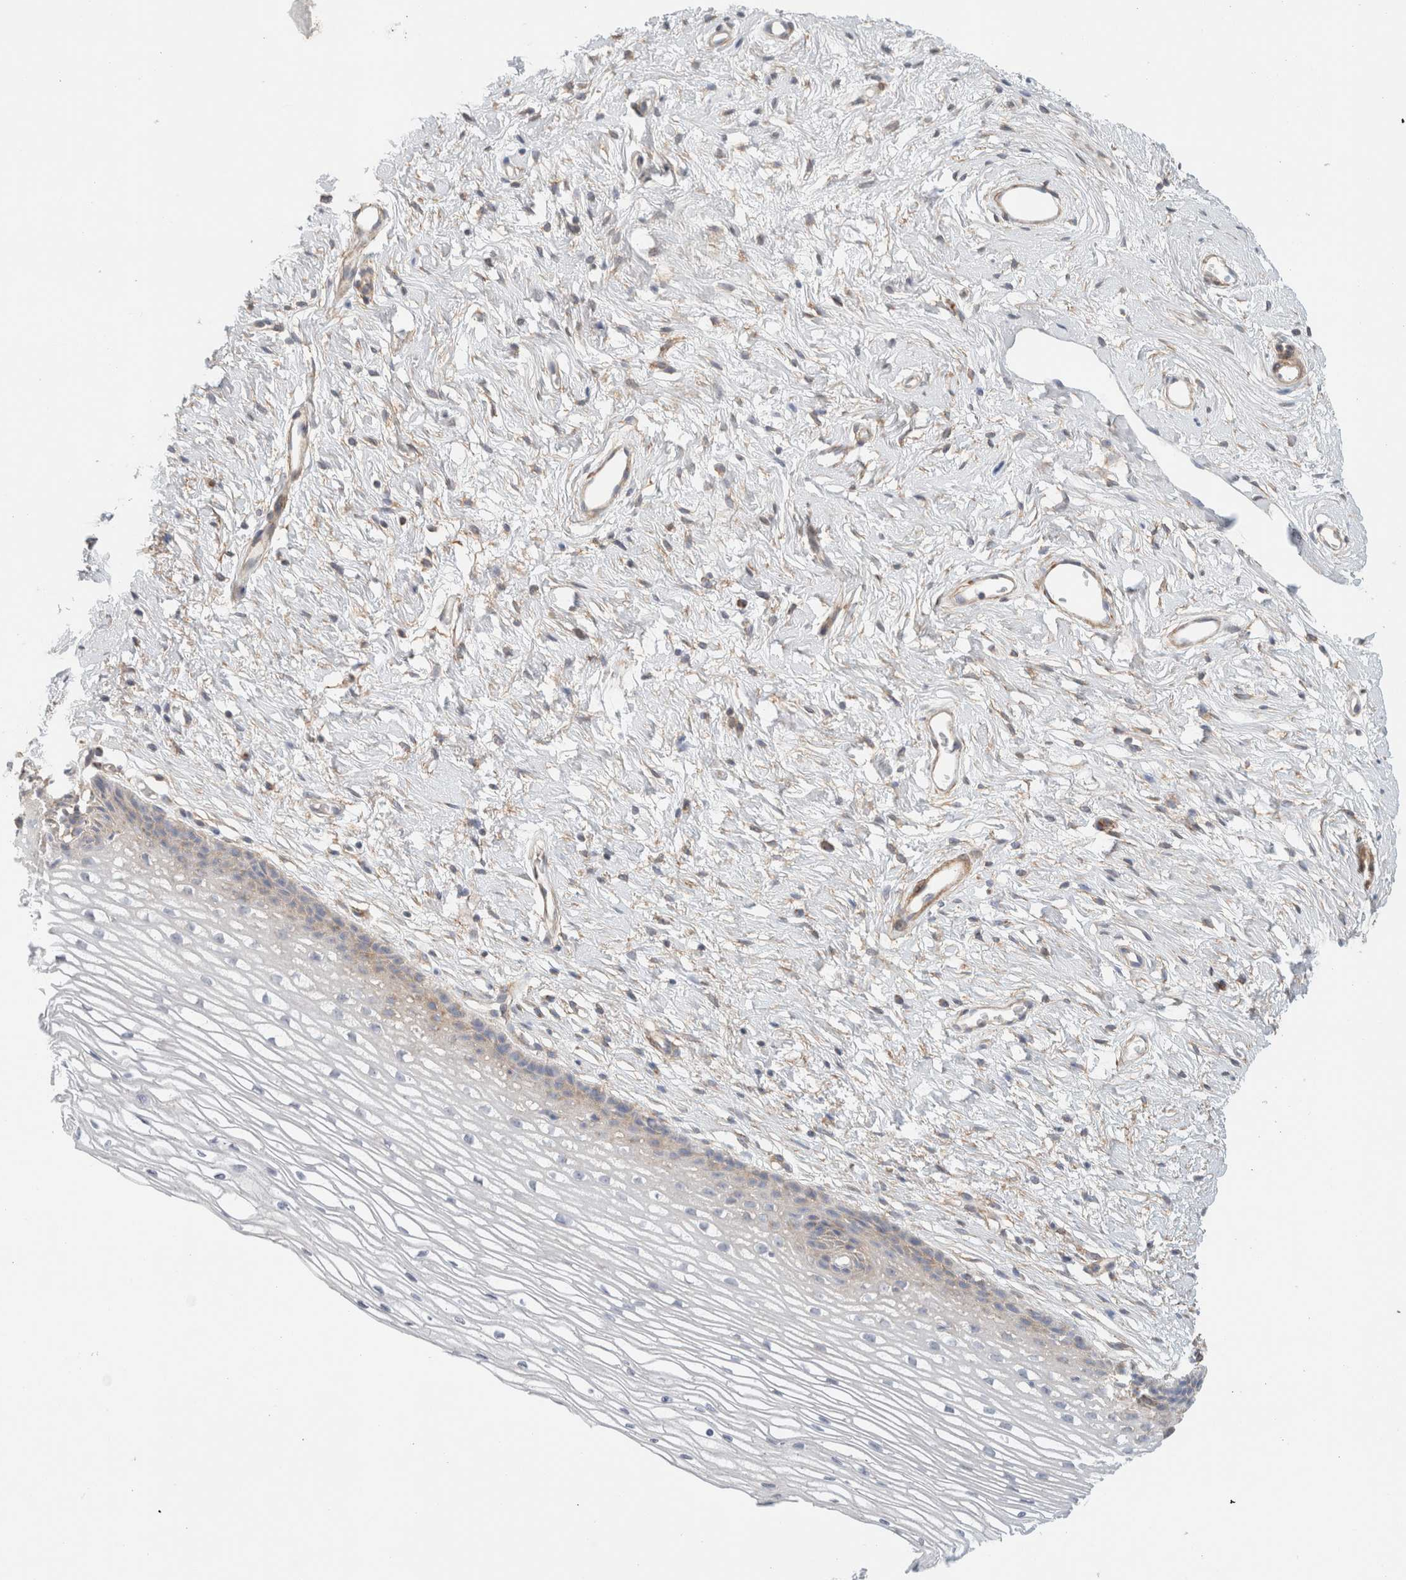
{"staining": {"intensity": "weak", "quantity": "<25%", "location": "cytoplasmic/membranous"}, "tissue": "cervix", "cell_type": "Glandular cells", "image_type": "normal", "snomed": [{"axis": "morphology", "description": "Normal tissue, NOS"}, {"axis": "topography", "description": "Cervix"}], "caption": "IHC image of normal cervix: human cervix stained with DAB displays no significant protein staining in glandular cells.", "gene": "MRM3", "patient": {"sex": "female", "age": 77}}